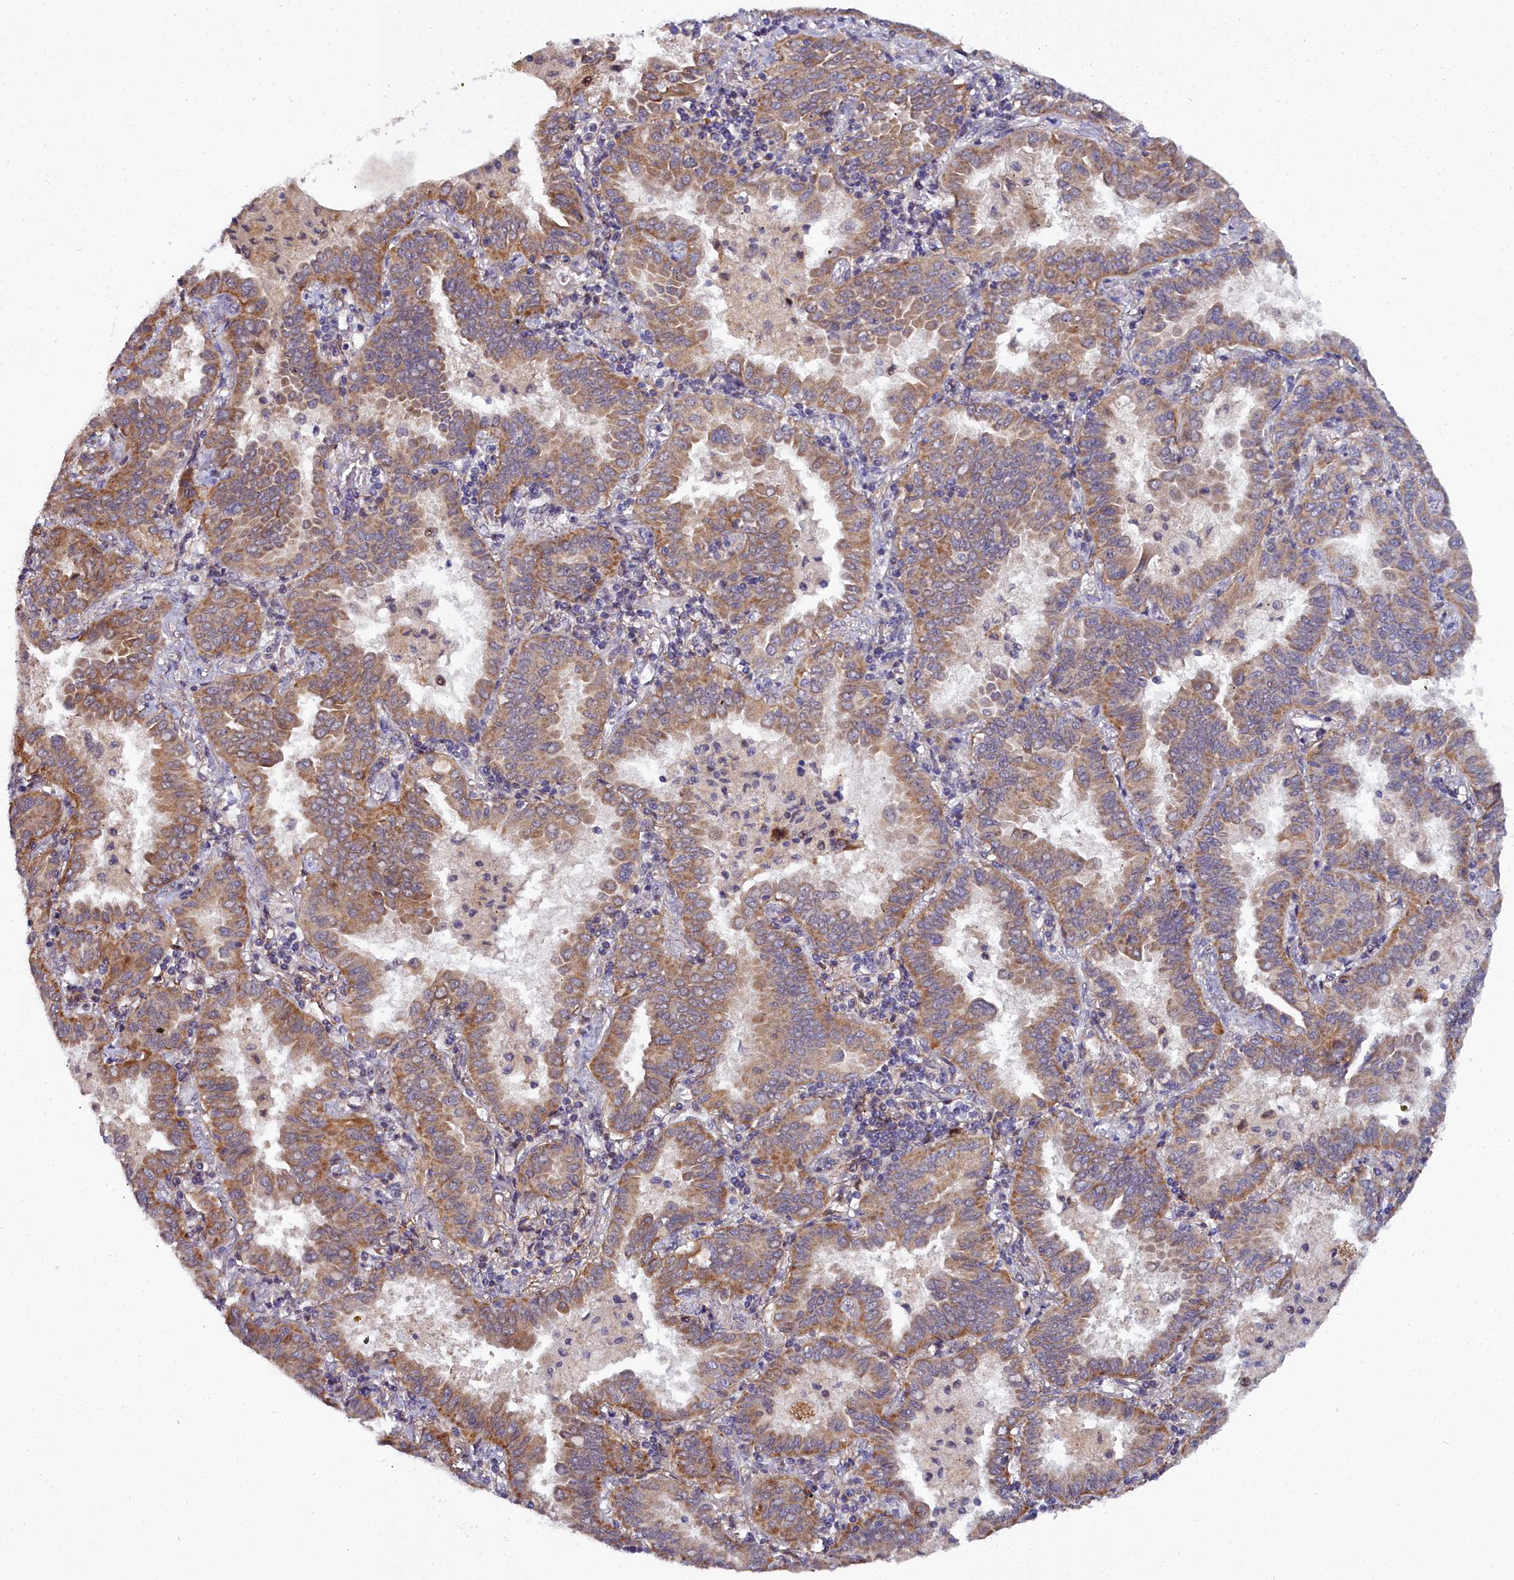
{"staining": {"intensity": "moderate", "quantity": ">75%", "location": "cytoplasmic/membranous"}, "tissue": "lung cancer", "cell_type": "Tumor cells", "image_type": "cancer", "snomed": [{"axis": "morphology", "description": "Adenocarcinoma, NOS"}, {"axis": "topography", "description": "Lung"}], "caption": "IHC staining of adenocarcinoma (lung), which exhibits medium levels of moderate cytoplasmic/membranous positivity in approximately >75% of tumor cells indicating moderate cytoplasmic/membranous protein positivity. The staining was performed using DAB (brown) for protein detection and nuclei were counterstained in hematoxylin (blue).", "gene": "MRPS11", "patient": {"sex": "male", "age": 64}}